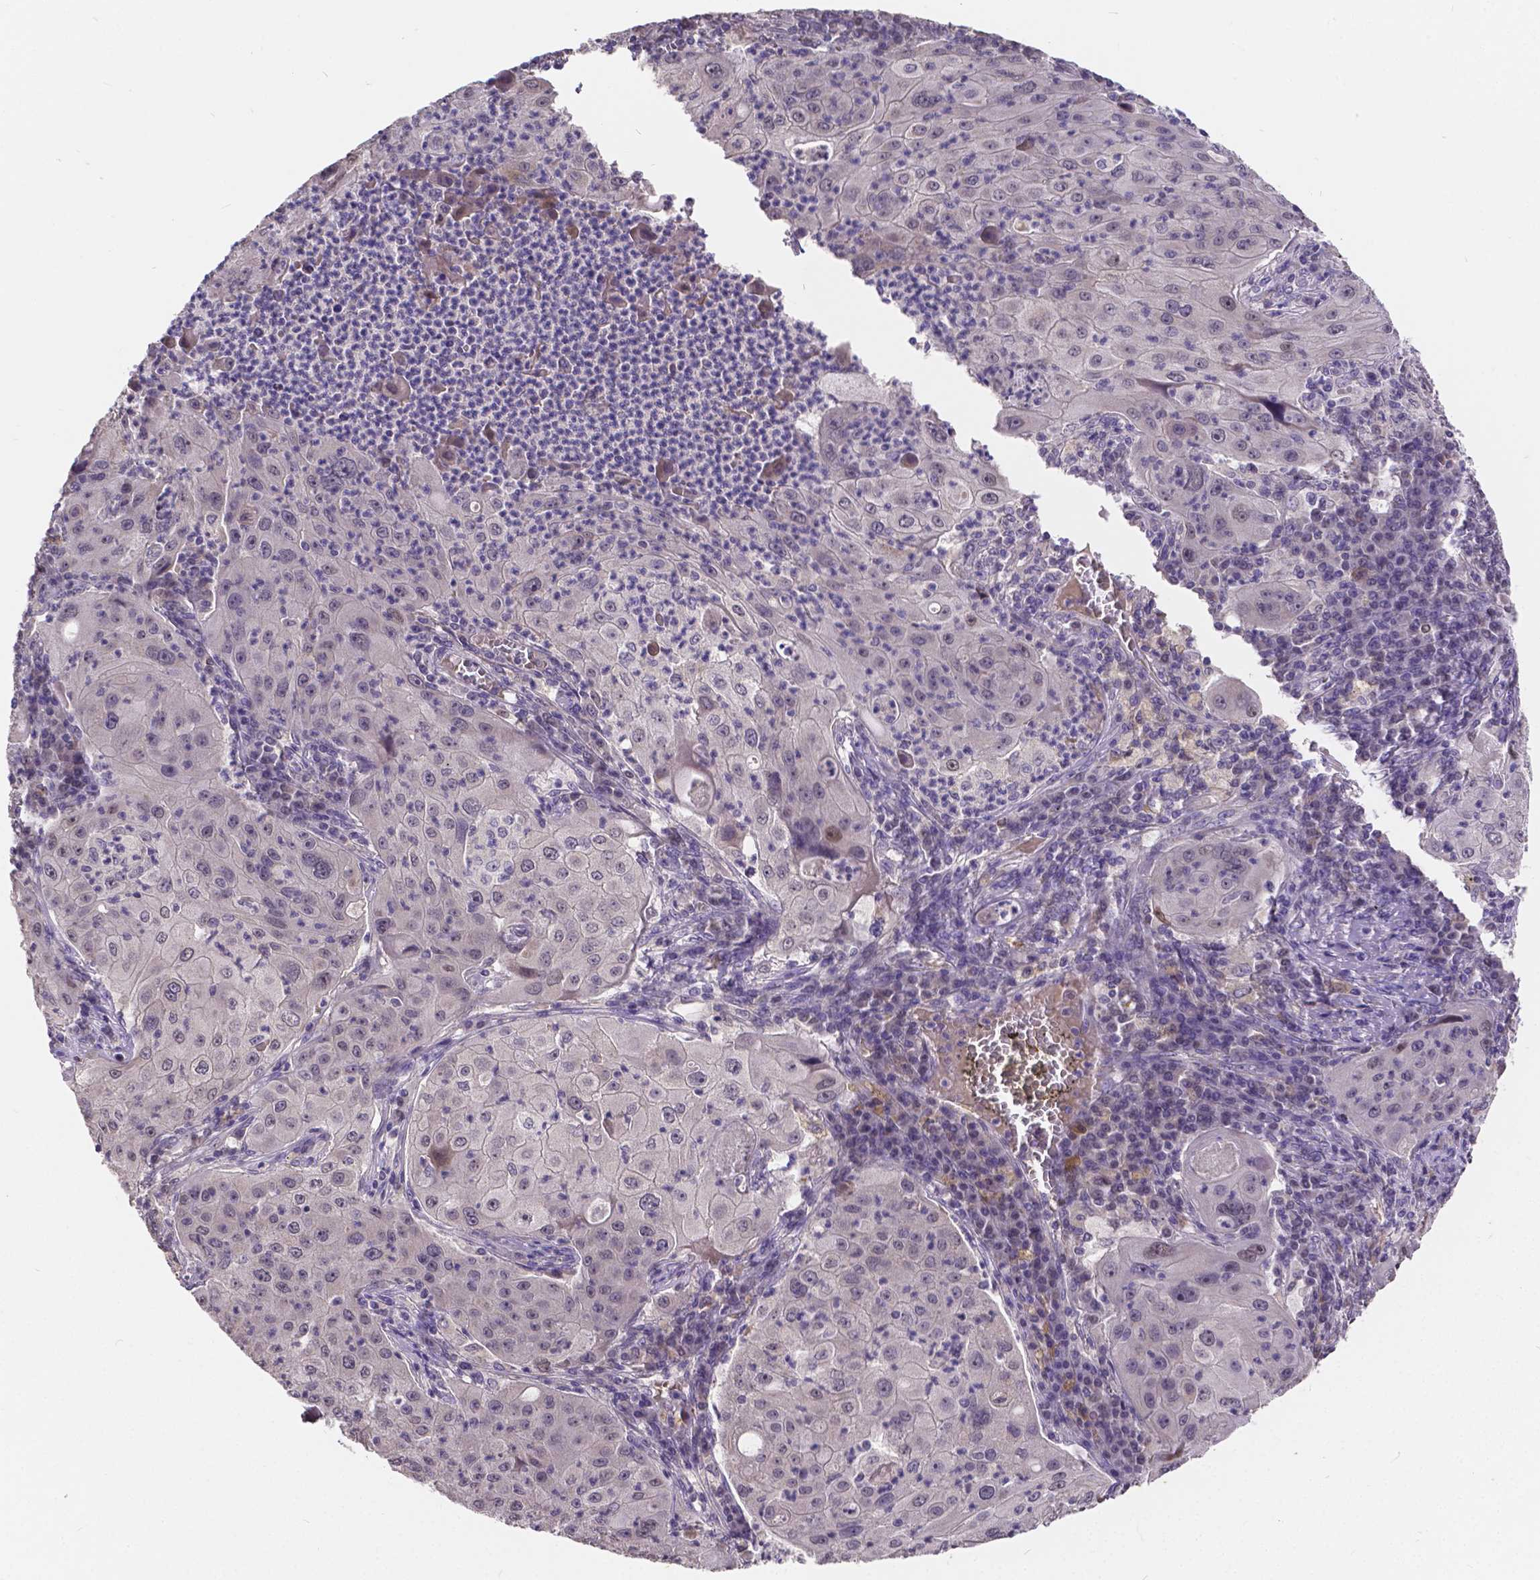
{"staining": {"intensity": "negative", "quantity": "none", "location": "none"}, "tissue": "lung cancer", "cell_type": "Tumor cells", "image_type": "cancer", "snomed": [{"axis": "morphology", "description": "Squamous cell carcinoma, NOS"}, {"axis": "topography", "description": "Lung"}], "caption": "A photomicrograph of lung squamous cell carcinoma stained for a protein shows no brown staining in tumor cells.", "gene": "CTNNA2", "patient": {"sex": "female", "age": 59}}